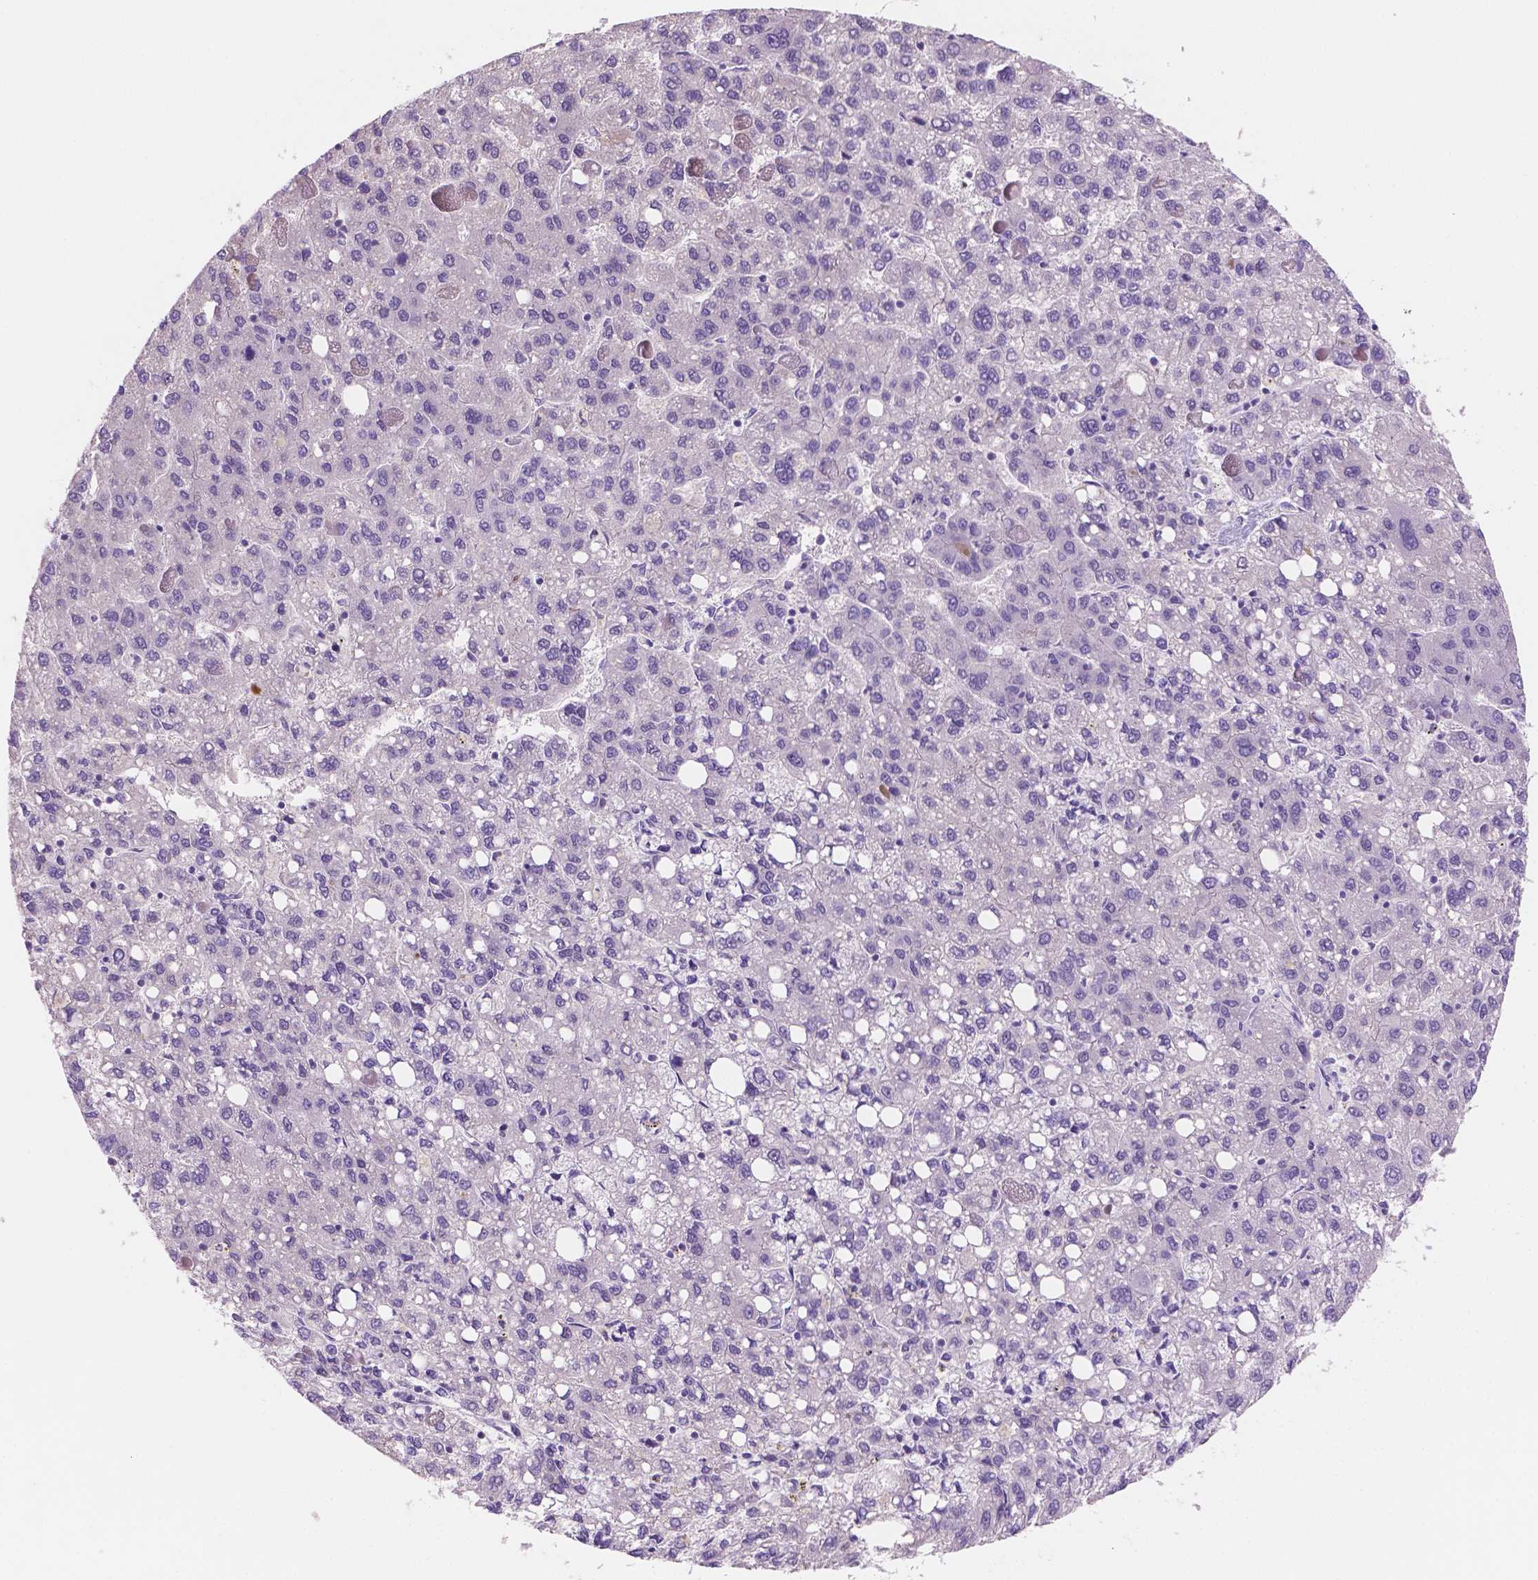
{"staining": {"intensity": "negative", "quantity": "none", "location": "none"}, "tissue": "liver cancer", "cell_type": "Tumor cells", "image_type": "cancer", "snomed": [{"axis": "morphology", "description": "Carcinoma, Hepatocellular, NOS"}, {"axis": "topography", "description": "Liver"}], "caption": "Tumor cells show no significant protein staining in hepatocellular carcinoma (liver).", "gene": "SBSN", "patient": {"sex": "female", "age": 82}}